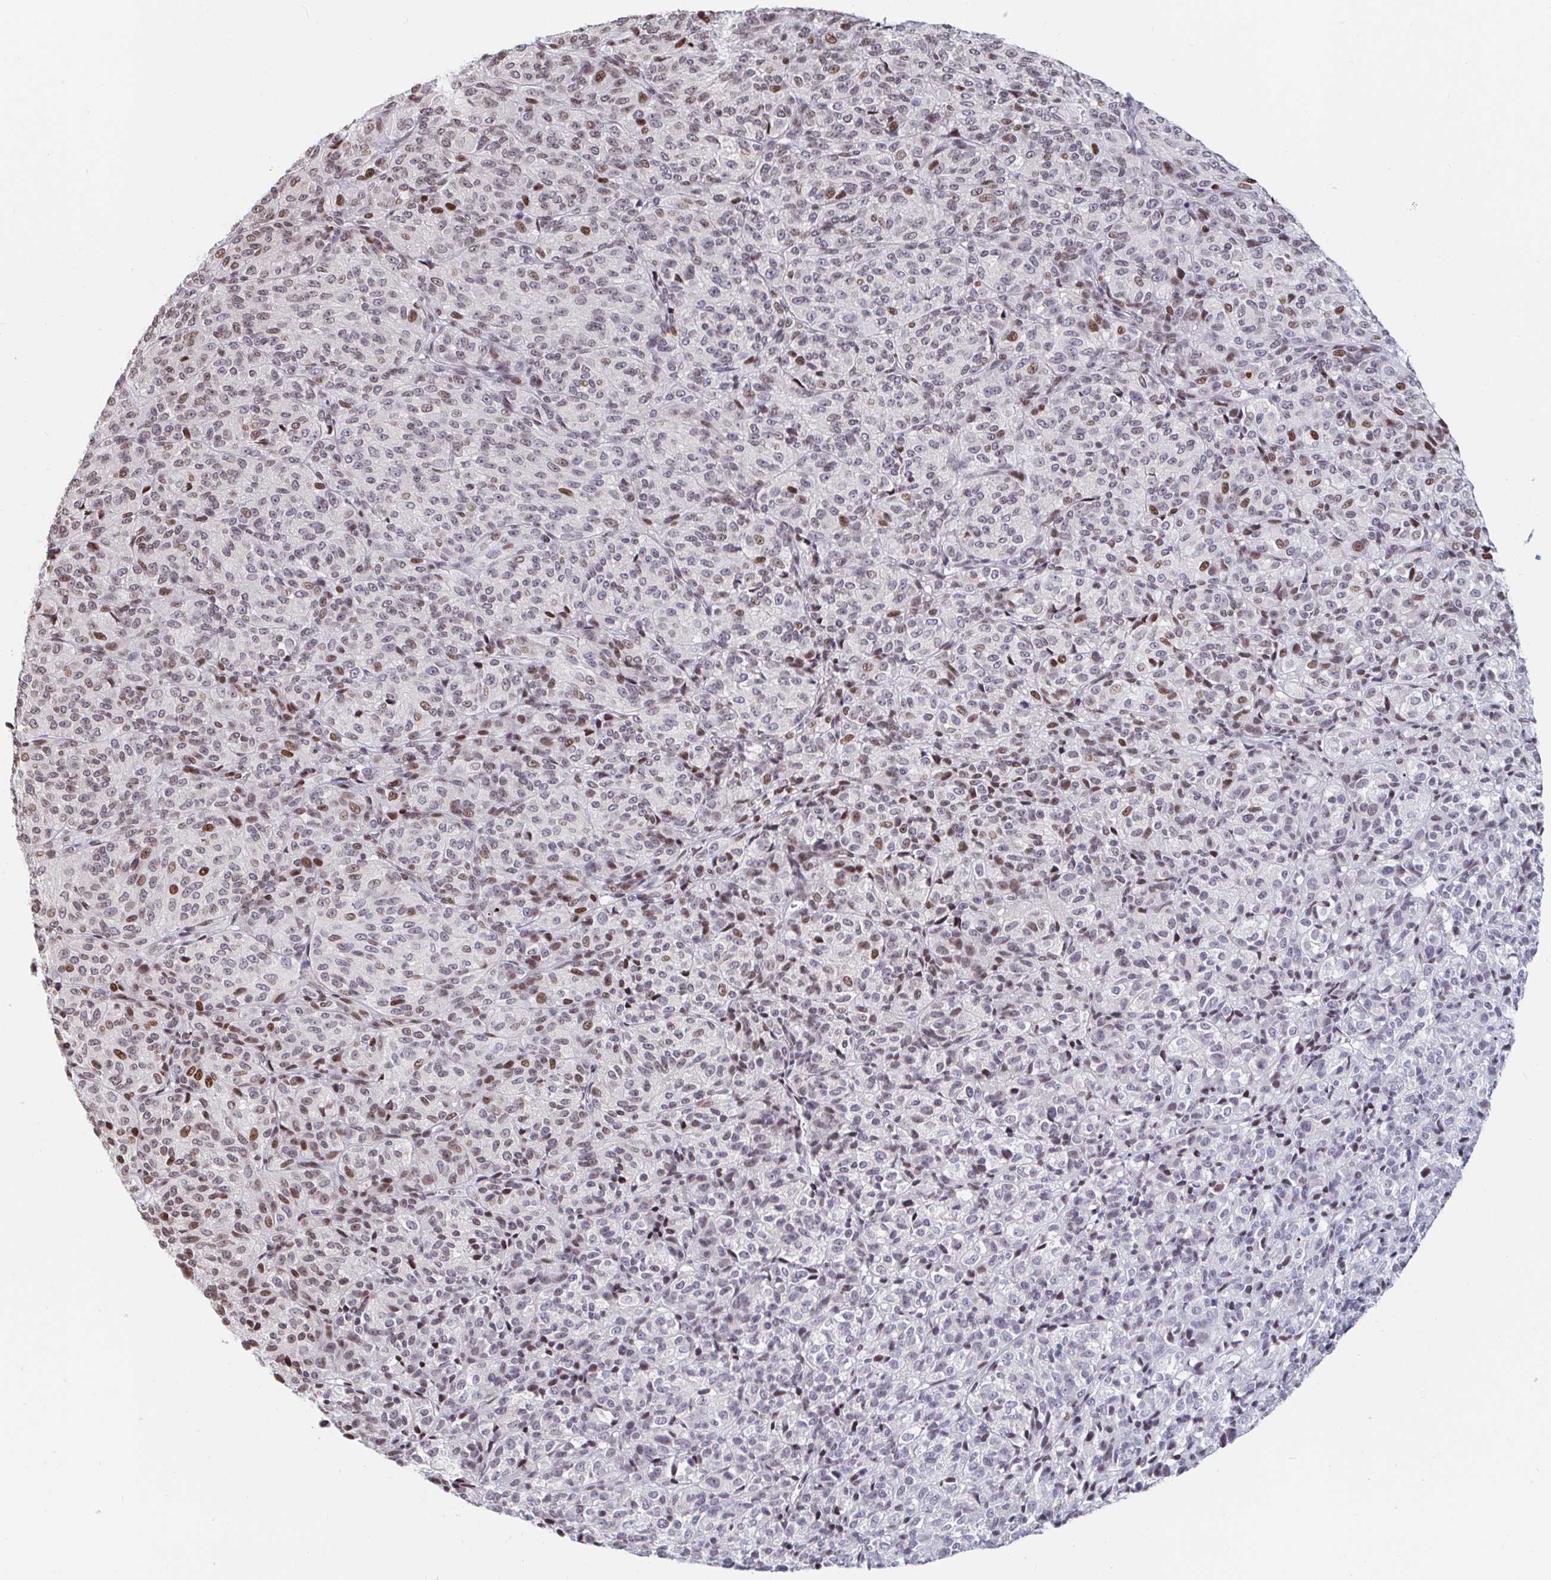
{"staining": {"intensity": "moderate", "quantity": "<25%", "location": "nuclear"}, "tissue": "melanoma", "cell_type": "Tumor cells", "image_type": "cancer", "snomed": [{"axis": "morphology", "description": "Malignant melanoma, Metastatic site"}, {"axis": "topography", "description": "Brain"}], "caption": "IHC histopathology image of malignant melanoma (metastatic site) stained for a protein (brown), which displays low levels of moderate nuclear staining in about <25% of tumor cells.", "gene": "HOXC10", "patient": {"sex": "female", "age": 56}}